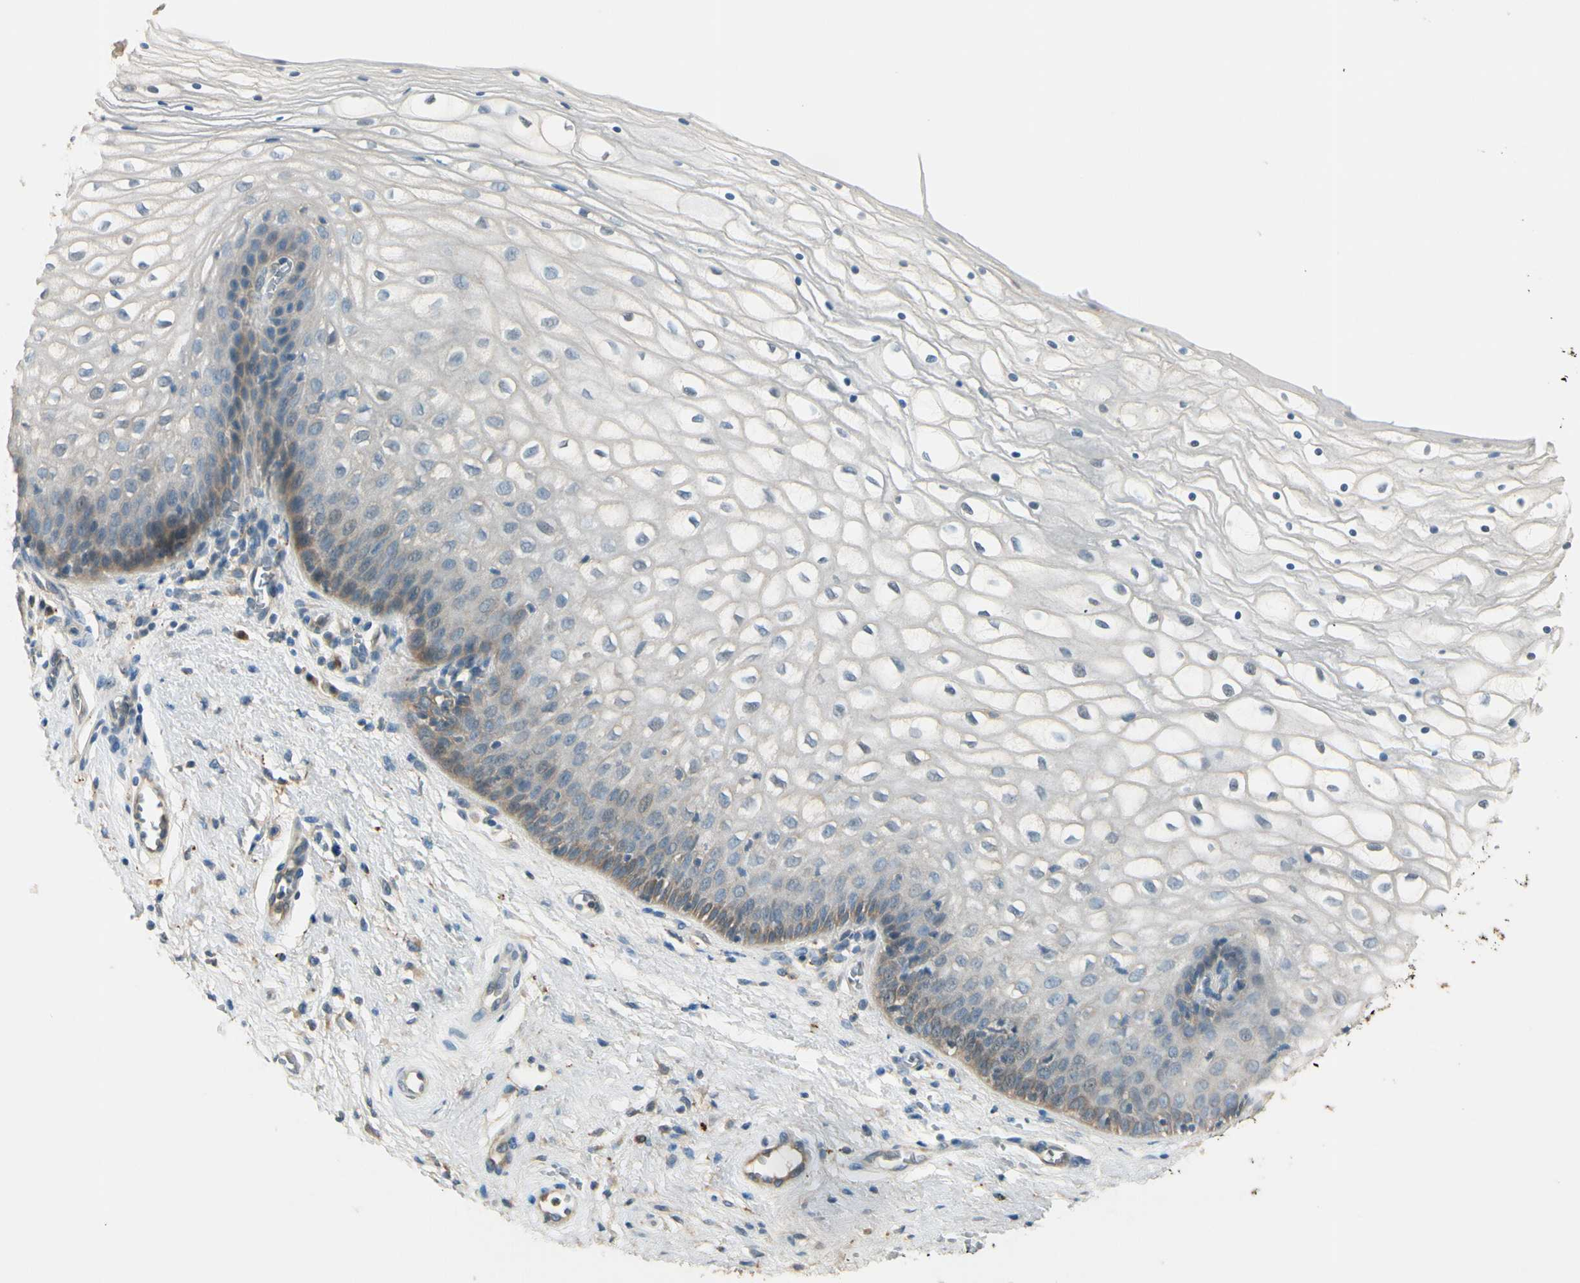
{"staining": {"intensity": "weak", "quantity": "25%-75%", "location": "cytoplasmic/membranous"}, "tissue": "vagina", "cell_type": "Squamous epithelial cells", "image_type": "normal", "snomed": [{"axis": "morphology", "description": "Normal tissue, NOS"}, {"axis": "topography", "description": "Vagina"}], "caption": "Immunohistochemical staining of normal human vagina reveals weak cytoplasmic/membranous protein expression in about 25%-75% of squamous epithelial cells.", "gene": "PLXNA1", "patient": {"sex": "female", "age": 34}}